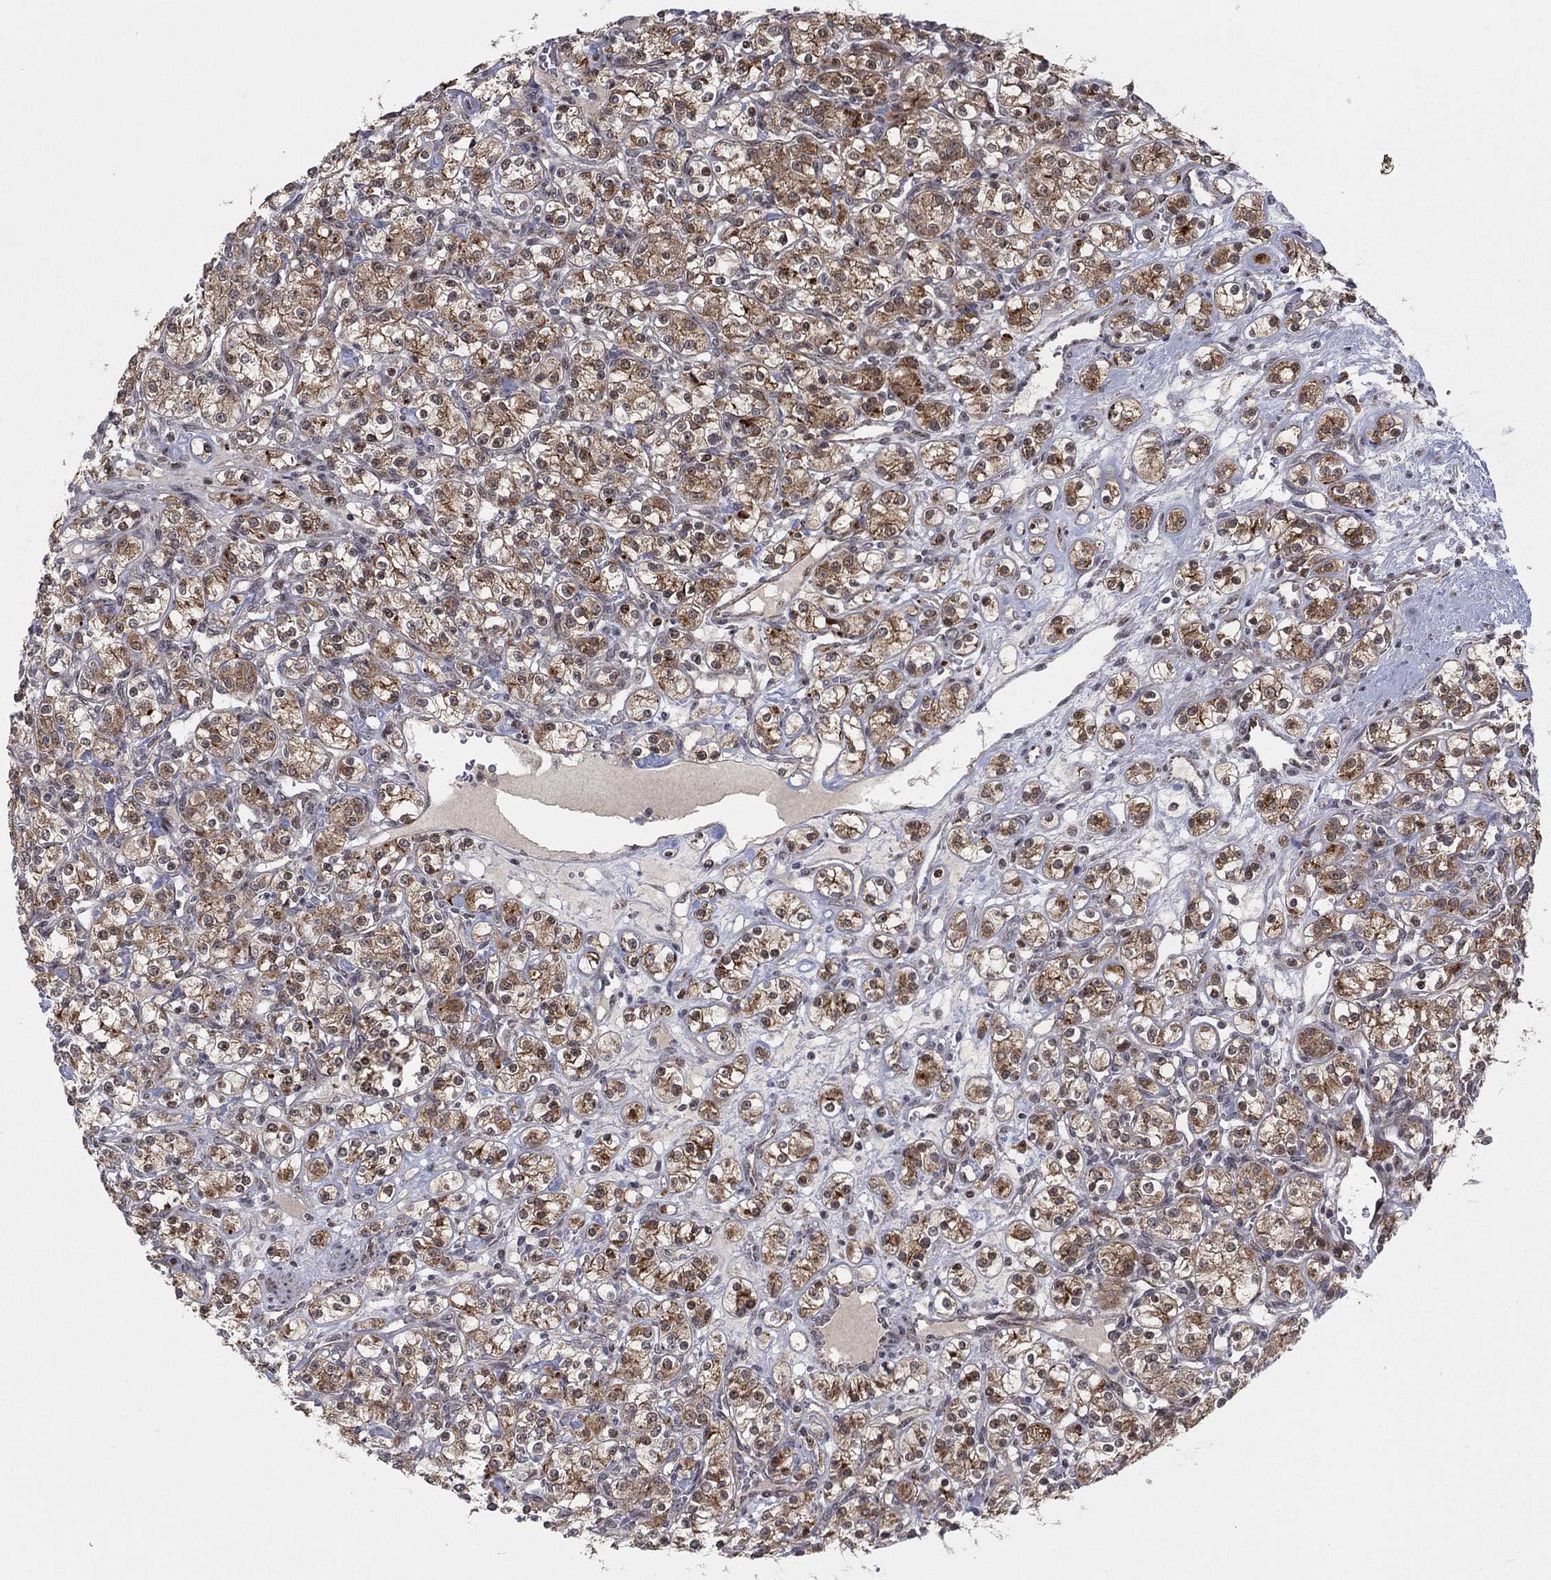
{"staining": {"intensity": "strong", "quantity": "25%-75%", "location": "cytoplasmic/membranous"}, "tissue": "renal cancer", "cell_type": "Tumor cells", "image_type": "cancer", "snomed": [{"axis": "morphology", "description": "Adenocarcinoma, NOS"}, {"axis": "topography", "description": "Kidney"}], "caption": "Renal cancer was stained to show a protein in brown. There is high levels of strong cytoplasmic/membranous positivity in about 25%-75% of tumor cells. Nuclei are stained in blue.", "gene": "ZNF395", "patient": {"sex": "male", "age": 77}}